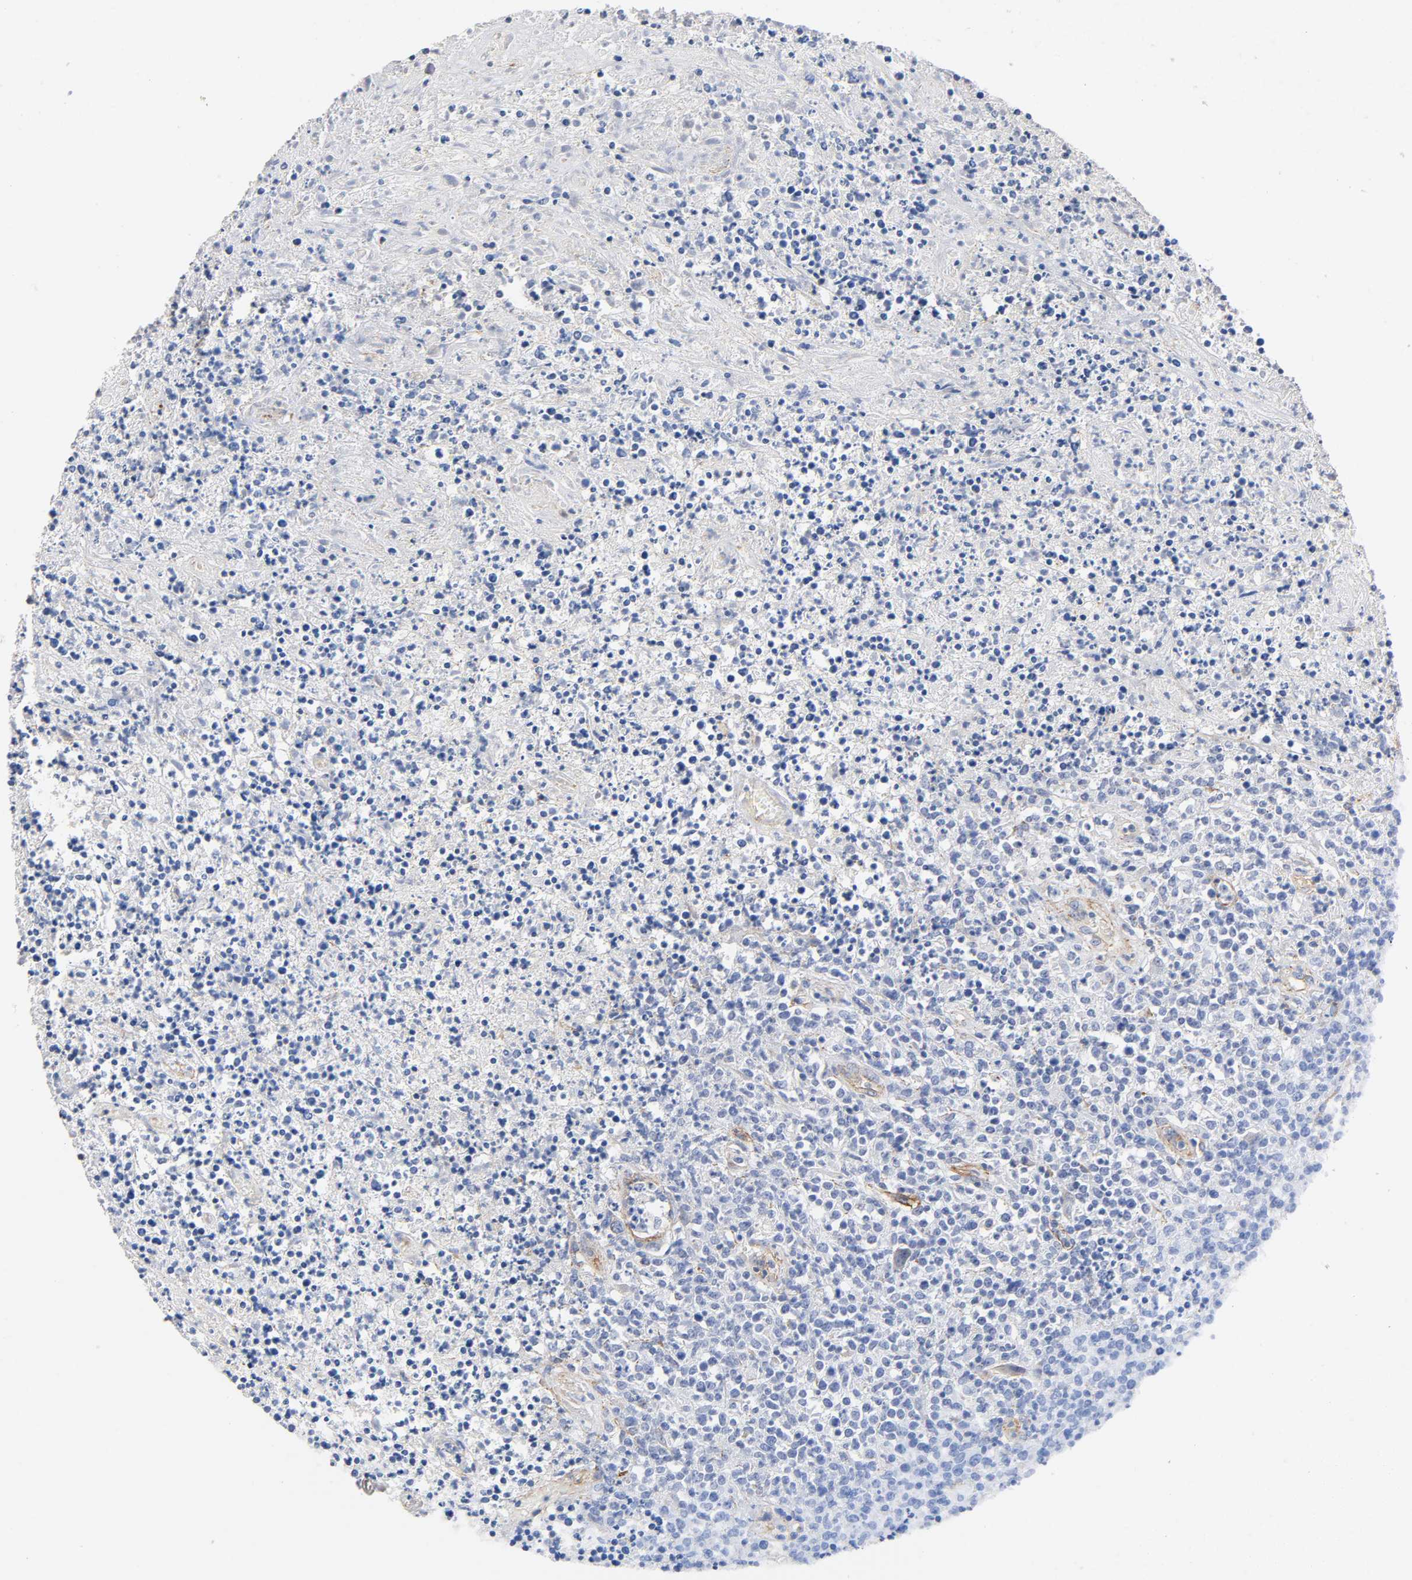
{"staining": {"intensity": "negative", "quantity": "none", "location": "none"}, "tissue": "lymphoma", "cell_type": "Tumor cells", "image_type": "cancer", "snomed": [{"axis": "morphology", "description": "Malignant lymphoma, non-Hodgkin's type, High grade"}, {"axis": "topography", "description": "Lymph node"}], "caption": "A high-resolution micrograph shows immunohistochemistry staining of high-grade malignant lymphoma, non-Hodgkin's type, which exhibits no significant expression in tumor cells.", "gene": "SPTAN1", "patient": {"sex": "female", "age": 84}}